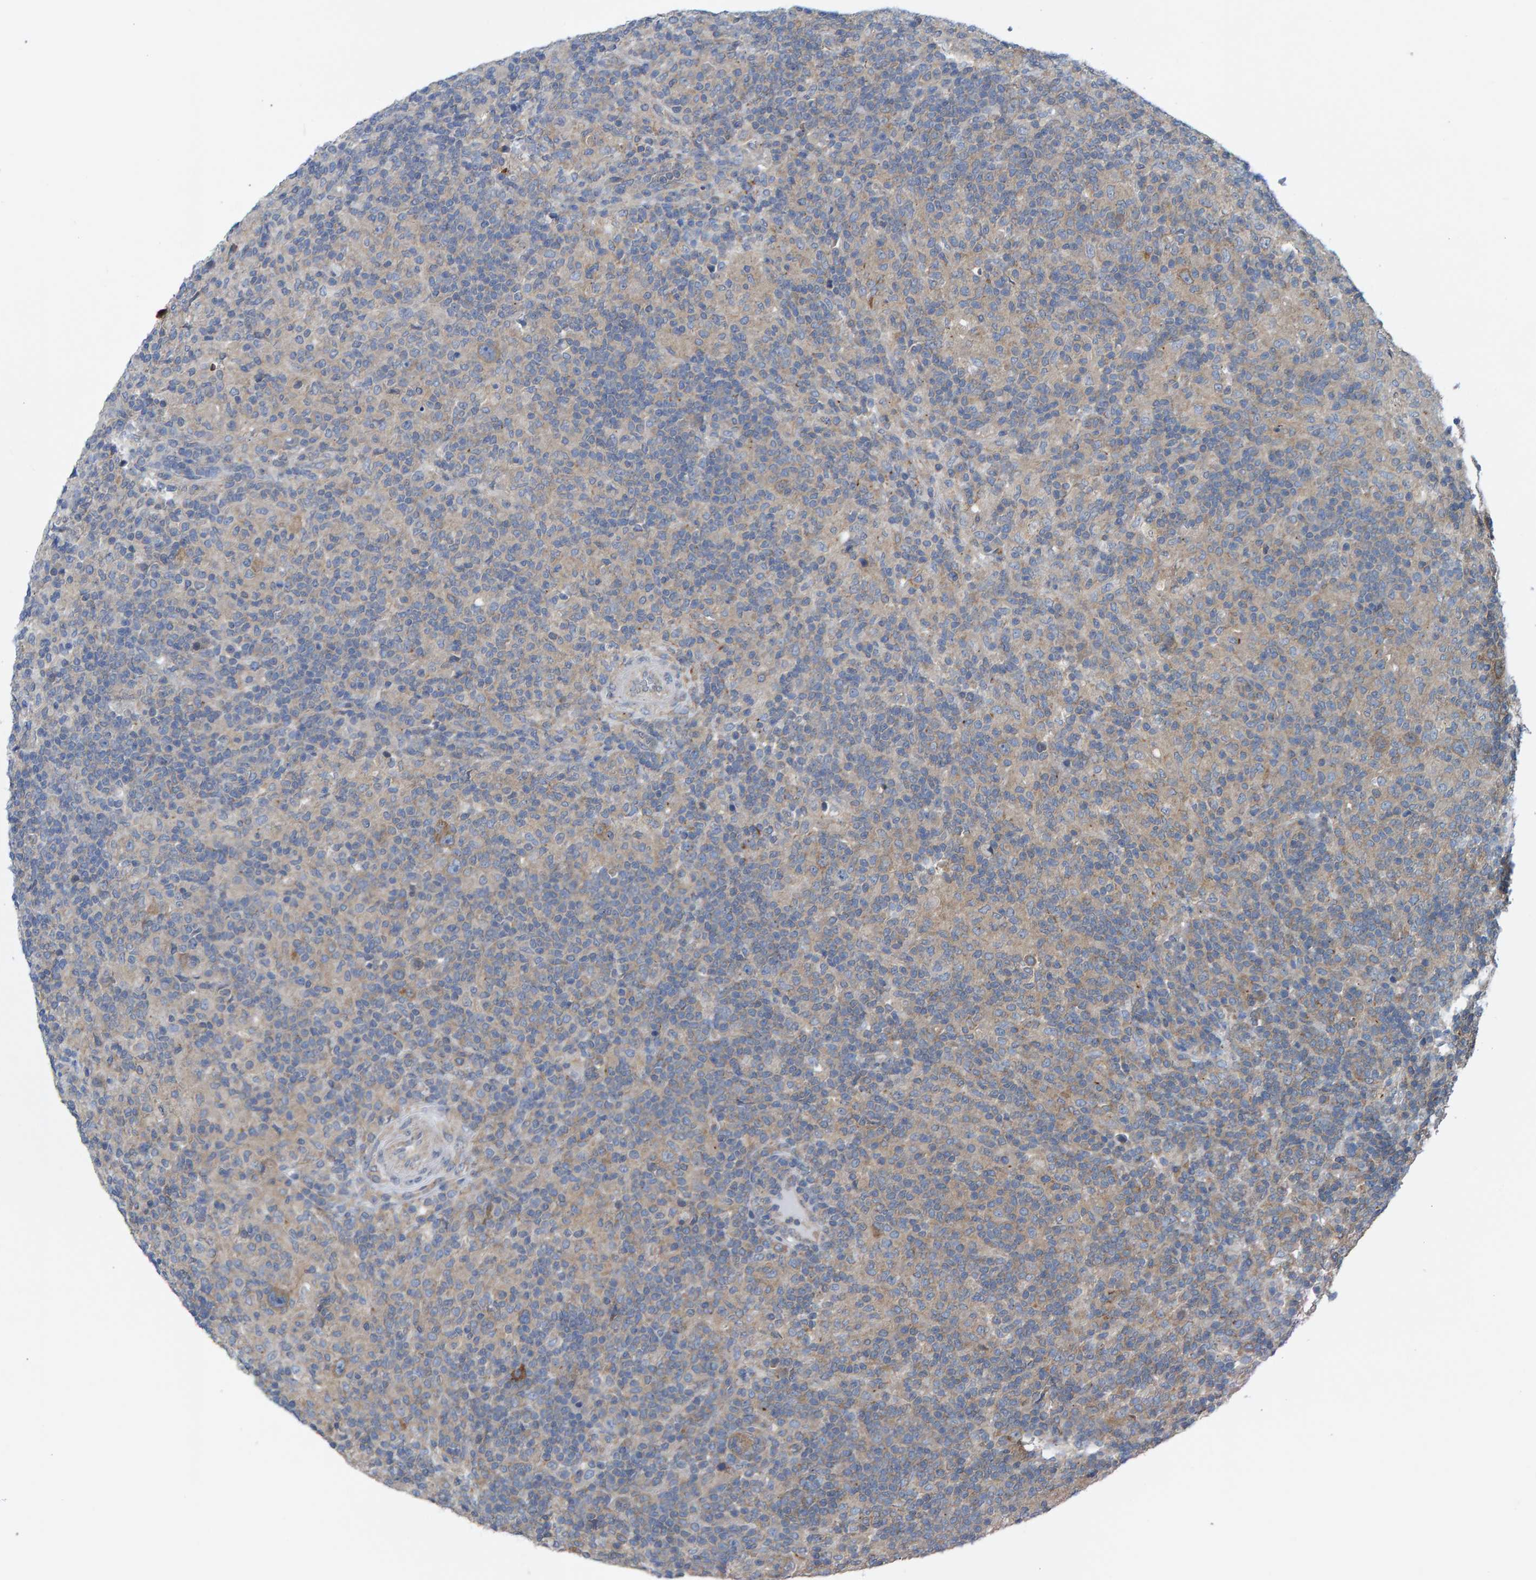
{"staining": {"intensity": "weak", "quantity": ">75%", "location": "cytoplasmic/membranous"}, "tissue": "lymphoma", "cell_type": "Tumor cells", "image_type": "cancer", "snomed": [{"axis": "morphology", "description": "Hodgkin's disease, NOS"}, {"axis": "topography", "description": "Lymph node"}], "caption": "Tumor cells exhibit low levels of weak cytoplasmic/membranous staining in about >75% of cells in human lymphoma.", "gene": "LRSAM1", "patient": {"sex": "male", "age": 70}}